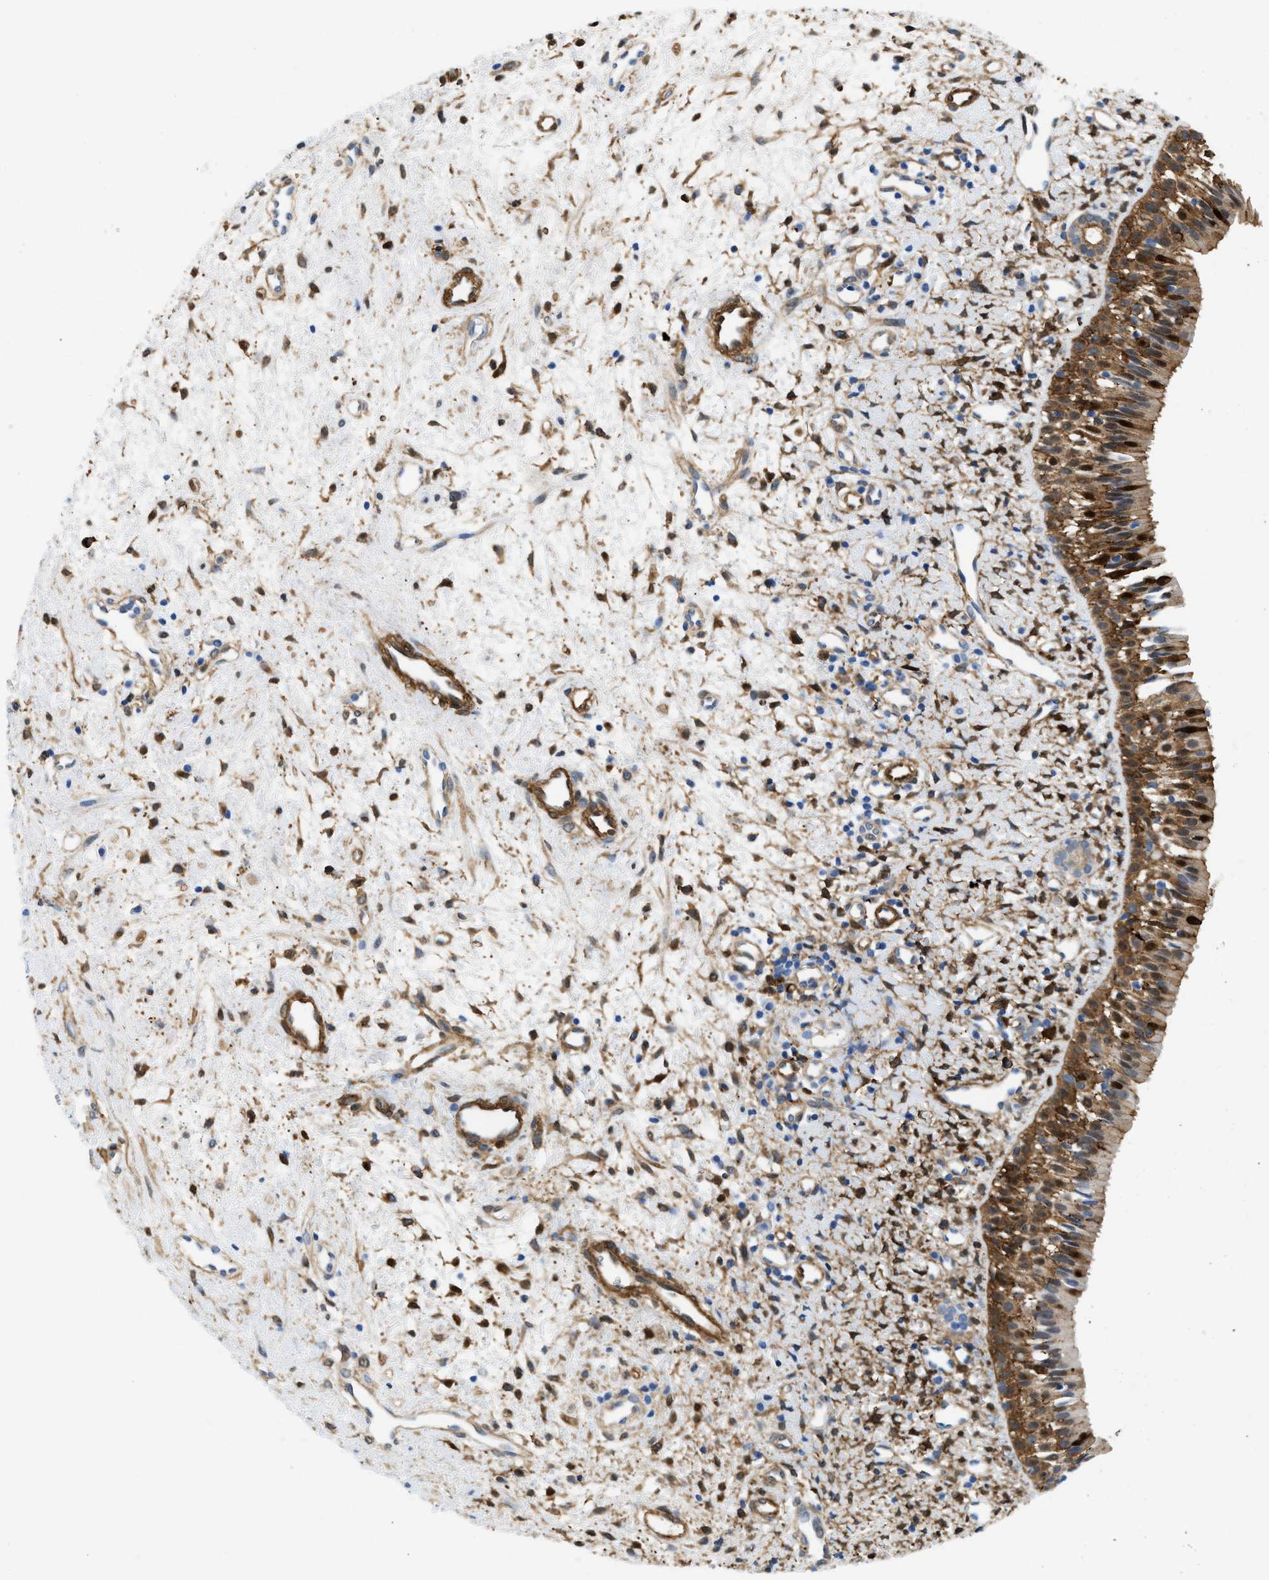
{"staining": {"intensity": "strong", "quantity": ">75%", "location": "cytoplasmic/membranous,nuclear"}, "tissue": "nasopharynx", "cell_type": "Respiratory epithelial cells", "image_type": "normal", "snomed": [{"axis": "morphology", "description": "Normal tissue, NOS"}, {"axis": "morphology", "description": "Inflammation, NOS"}, {"axis": "topography", "description": "Nasopharynx"}], "caption": "Brown immunohistochemical staining in benign nasopharynx shows strong cytoplasmic/membranous,nuclear expression in approximately >75% of respiratory epithelial cells.", "gene": "GSN", "patient": {"sex": "female", "age": 55}}